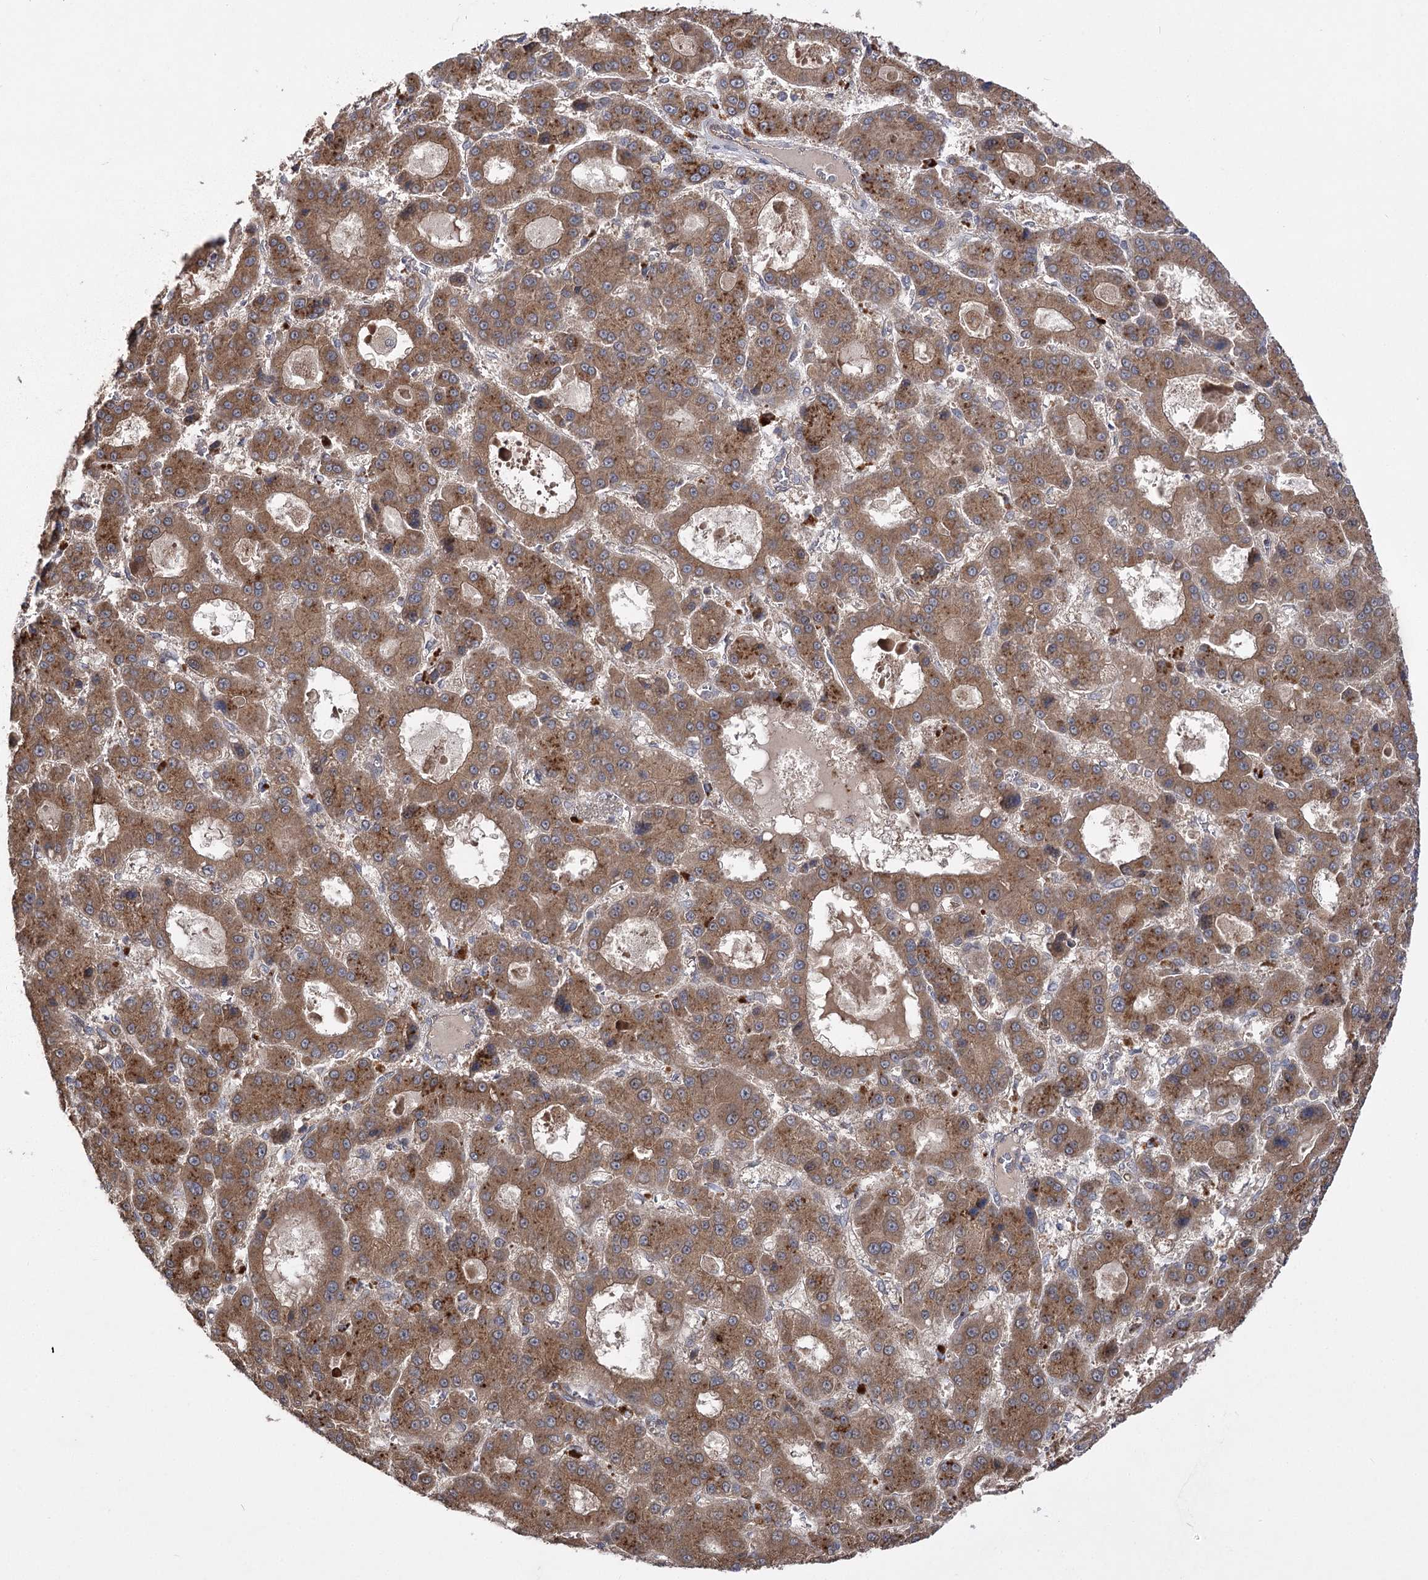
{"staining": {"intensity": "moderate", "quantity": ">75%", "location": "cytoplasmic/membranous"}, "tissue": "liver cancer", "cell_type": "Tumor cells", "image_type": "cancer", "snomed": [{"axis": "morphology", "description": "Carcinoma, Hepatocellular, NOS"}, {"axis": "topography", "description": "Liver"}], "caption": "DAB (3,3'-diaminobenzidine) immunohistochemical staining of human liver cancer (hepatocellular carcinoma) shows moderate cytoplasmic/membranous protein staining in approximately >75% of tumor cells. (DAB = brown stain, brightfield microscopy at high magnification).", "gene": "BCR", "patient": {"sex": "male", "age": 70}}